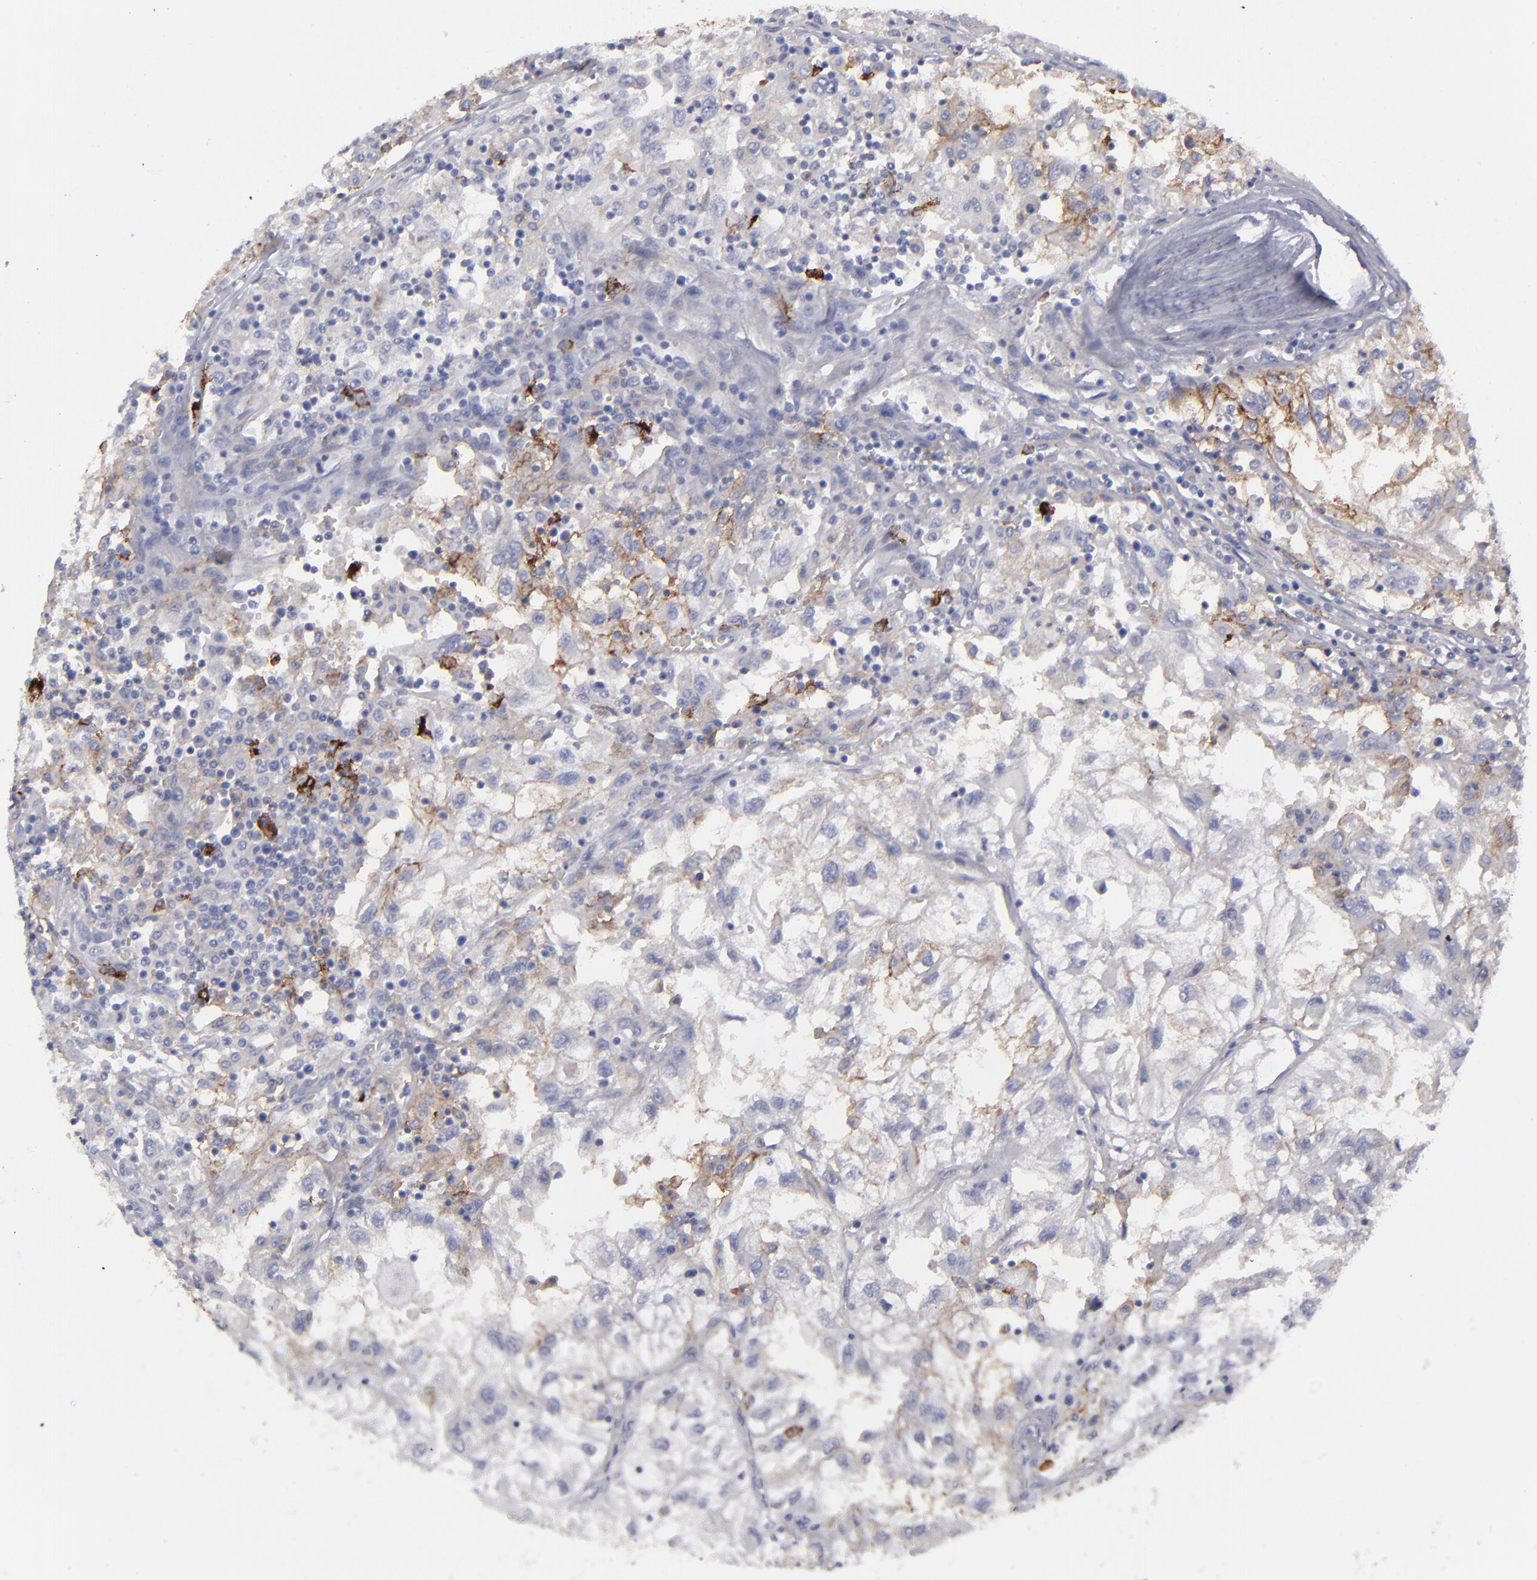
{"staining": {"intensity": "weak", "quantity": "25%-75%", "location": "cytoplasmic/membranous"}, "tissue": "renal cancer", "cell_type": "Tumor cells", "image_type": "cancer", "snomed": [{"axis": "morphology", "description": "Normal tissue, NOS"}, {"axis": "morphology", "description": "Adenocarcinoma, NOS"}, {"axis": "topography", "description": "Kidney"}], "caption": "Human renal cancer (adenocarcinoma) stained with a protein marker shows weak staining in tumor cells.", "gene": "ANPEP", "patient": {"sex": "male", "age": 71}}